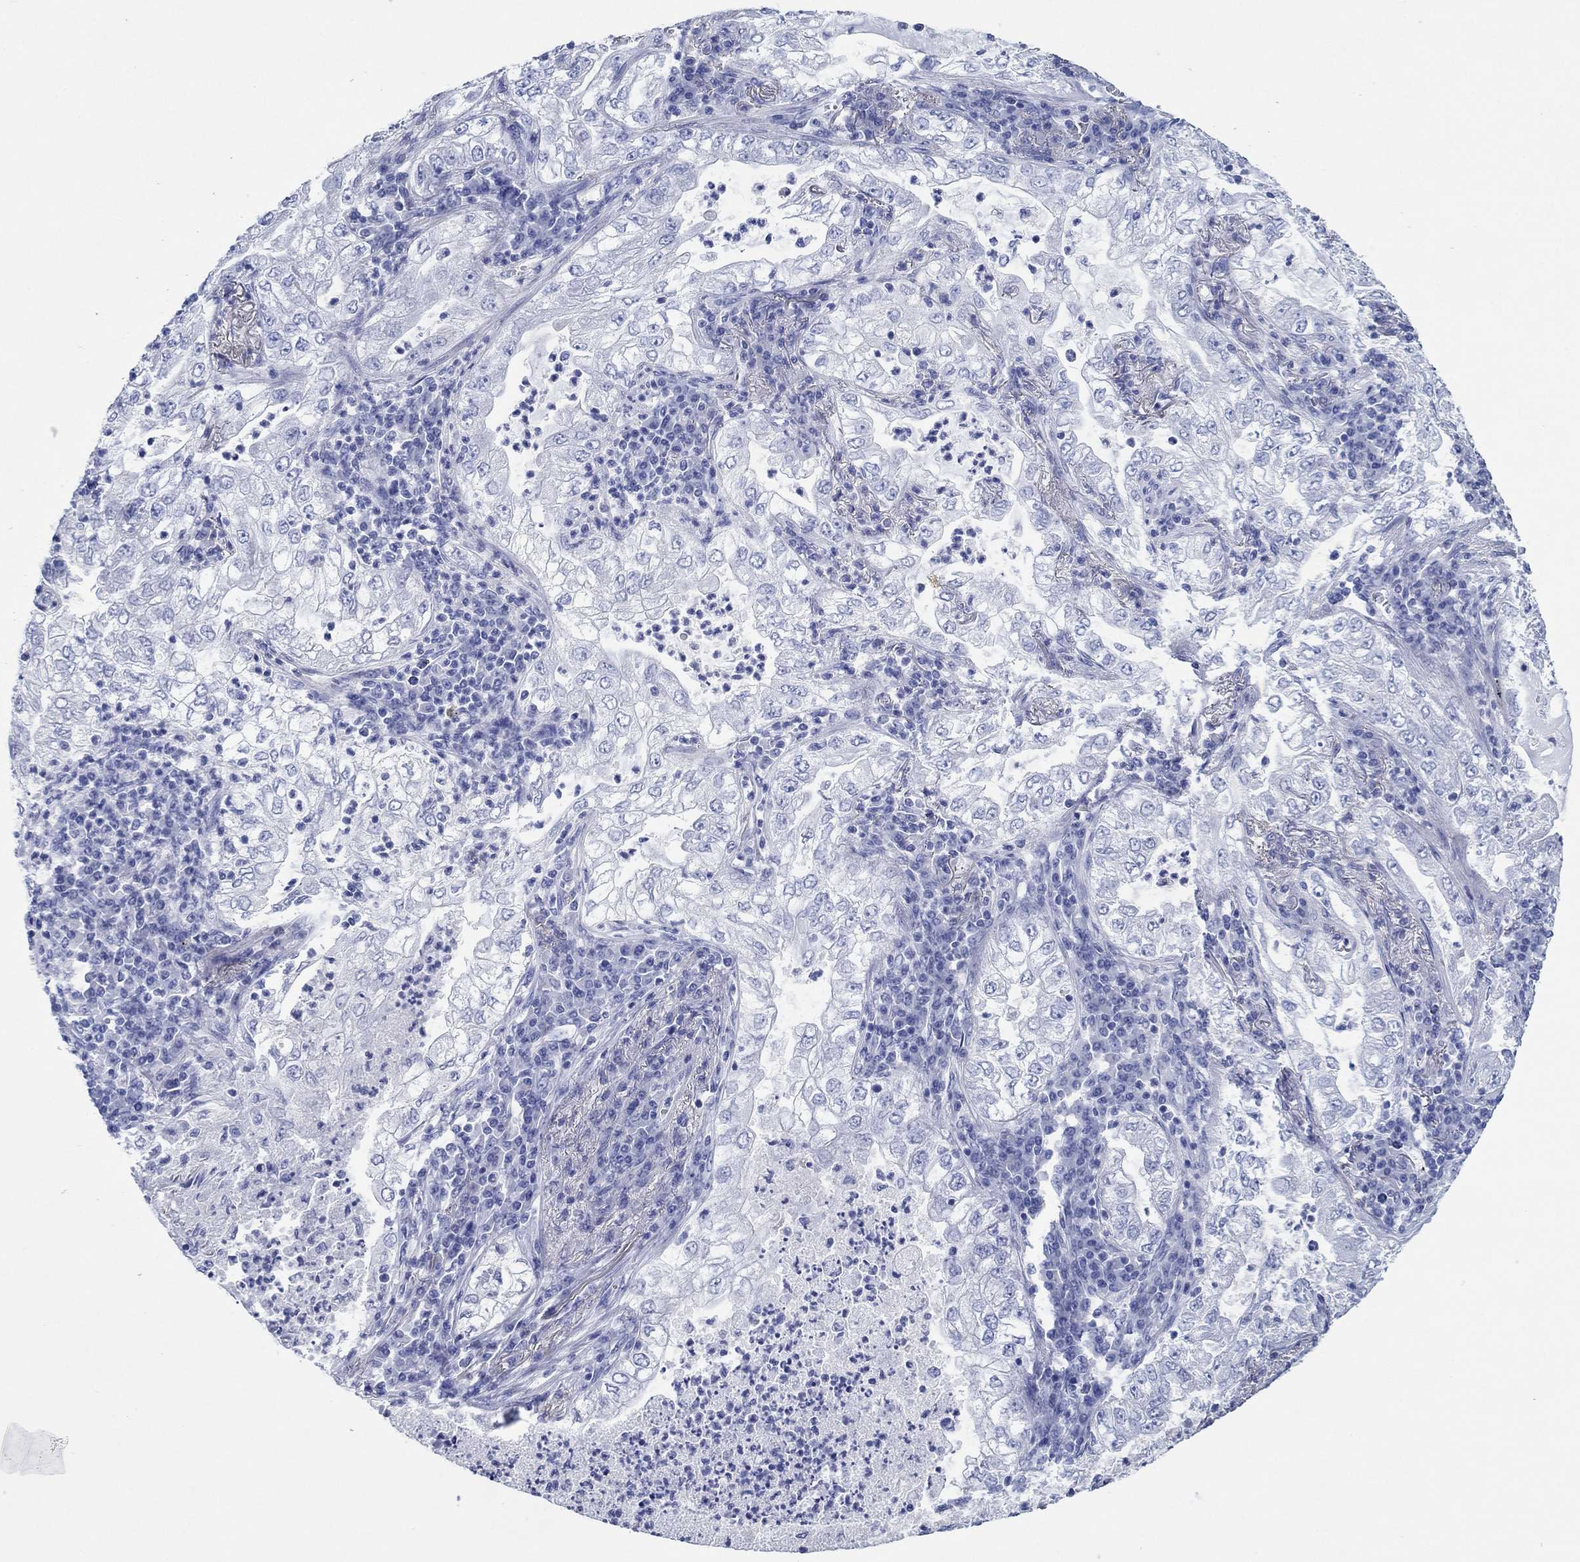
{"staining": {"intensity": "negative", "quantity": "none", "location": "none"}, "tissue": "lung cancer", "cell_type": "Tumor cells", "image_type": "cancer", "snomed": [{"axis": "morphology", "description": "Adenocarcinoma, NOS"}, {"axis": "topography", "description": "Lung"}], "caption": "Immunohistochemistry of lung adenocarcinoma reveals no staining in tumor cells. Brightfield microscopy of immunohistochemistry (IHC) stained with DAB (3,3'-diaminobenzidine) (brown) and hematoxylin (blue), captured at high magnification.", "gene": "HCRT", "patient": {"sex": "female", "age": 73}}